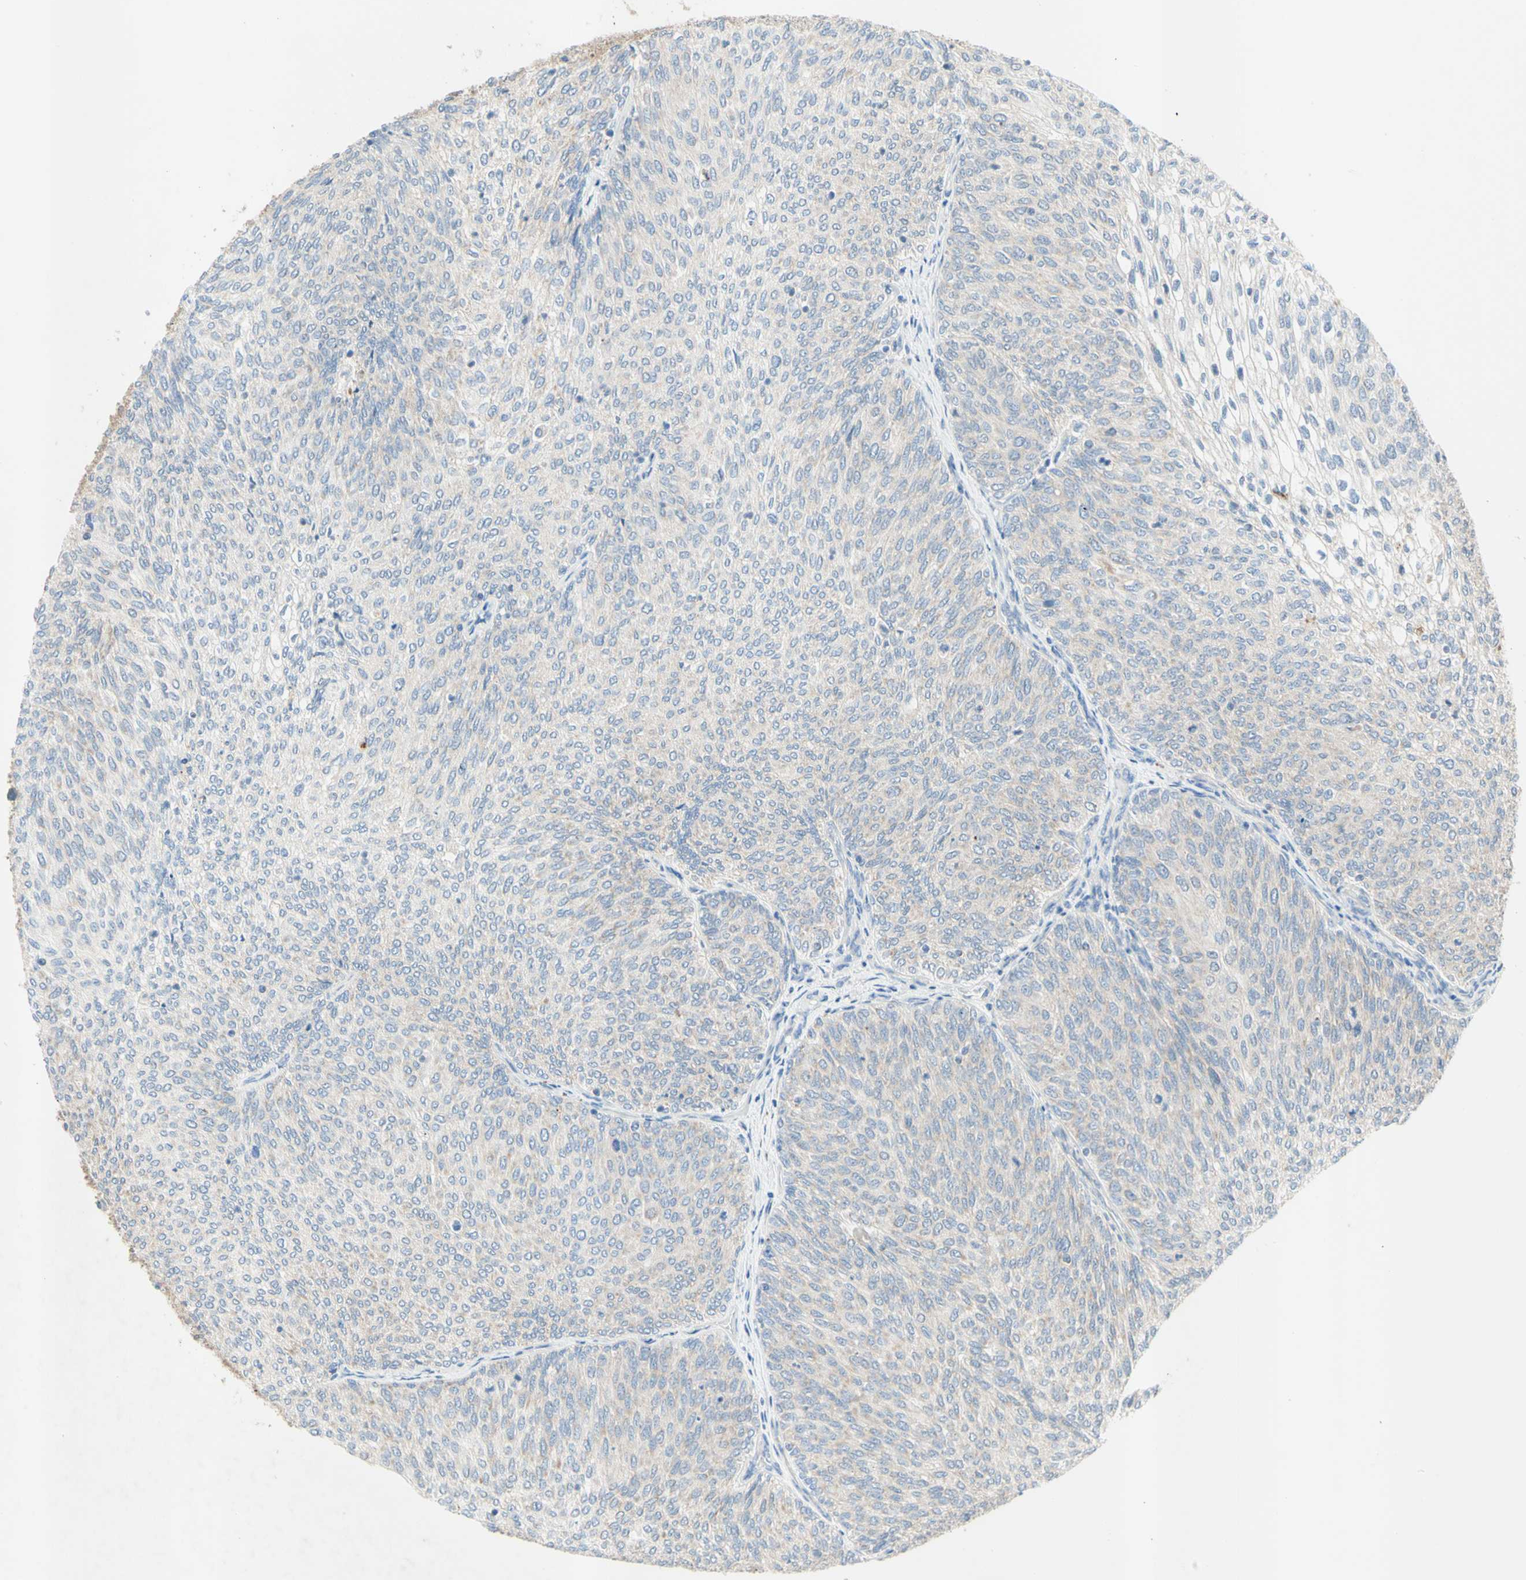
{"staining": {"intensity": "weak", "quantity": "25%-75%", "location": "cytoplasmic/membranous"}, "tissue": "urothelial cancer", "cell_type": "Tumor cells", "image_type": "cancer", "snomed": [{"axis": "morphology", "description": "Urothelial carcinoma, Low grade"}, {"axis": "topography", "description": "Urinary bladder"}], "caption": "Urothelial cancer stained with a brown dye reveals weak cytoplasmic/membranous positive positivity in approximately 25%-75% of tumor cells.", "gene": "MFF", "patient": {"sex": "female", "age": 79}}